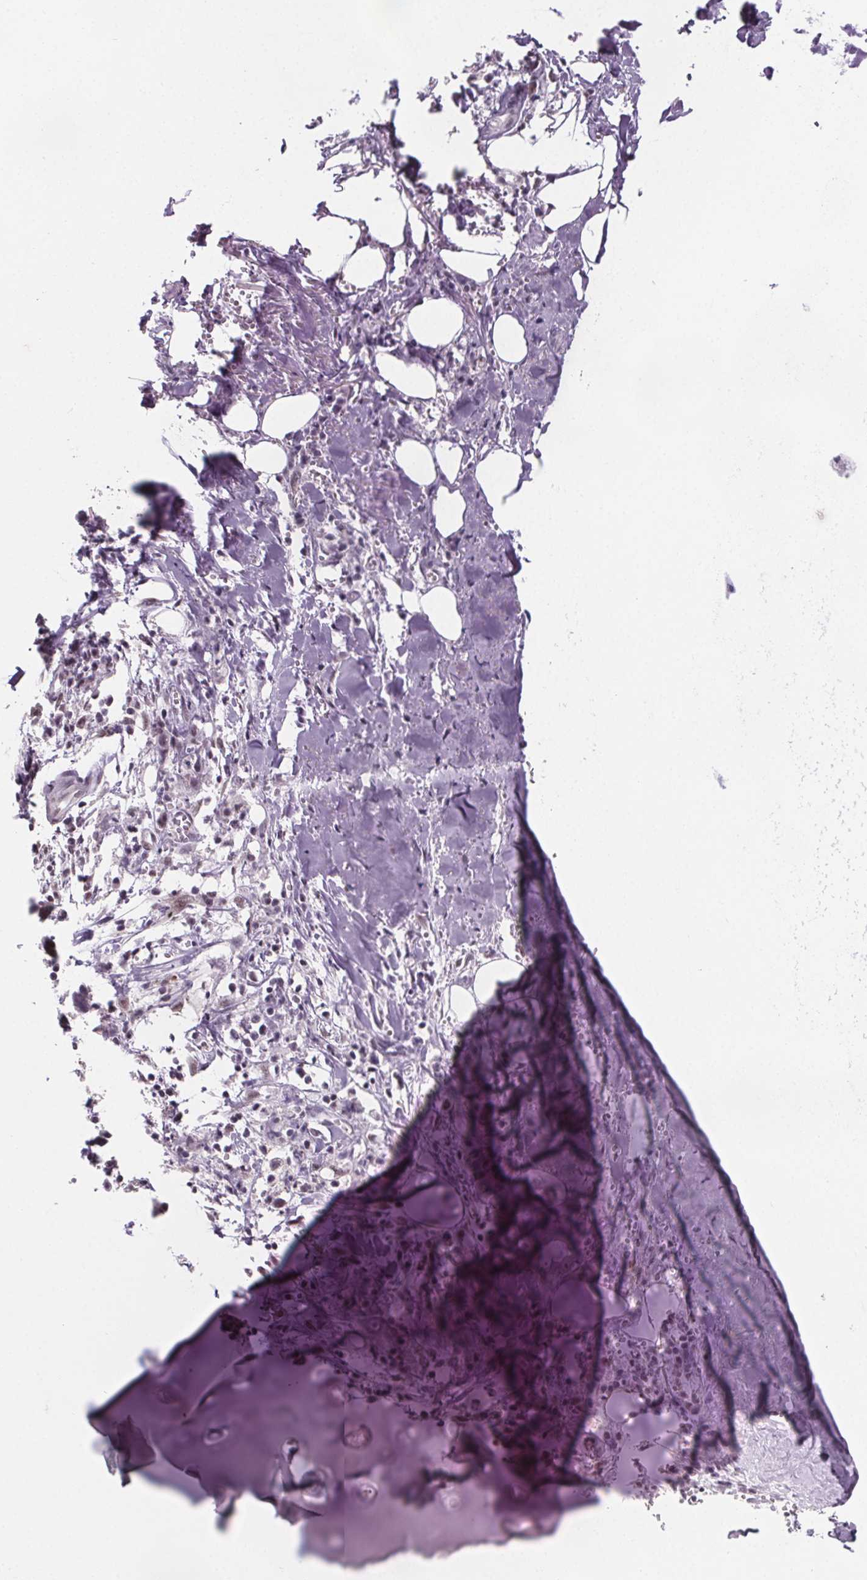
{"staining": {"intensity": "weak", "quantity": "<25%", "location": "nuclear"}, "tissue": "soft tissue", "cell_type": "Chondrocytes", "image_type": "normal", "snomed": [{"axis": "morphology", "description": "Normal tissue, NOS"}, {"axis": "morphology", "description": "Squamous cell carcinoma, NOS"}, {"axis": "topography", "description": "Cartilage tissue"}, {"axis": "topography", "description": "Bronchus"}, {"axis": "topography", "description": "Lung"}], "caption": "Immunohistochemistry photomicrograph of benign soft tissue: soft tissue stained with DAB (3,3'-diaminobenzidine) shows no significant protein staining in chondrocytes.", "gene": "ZNF572", "patient": {"sex": "male", "age": 66}}